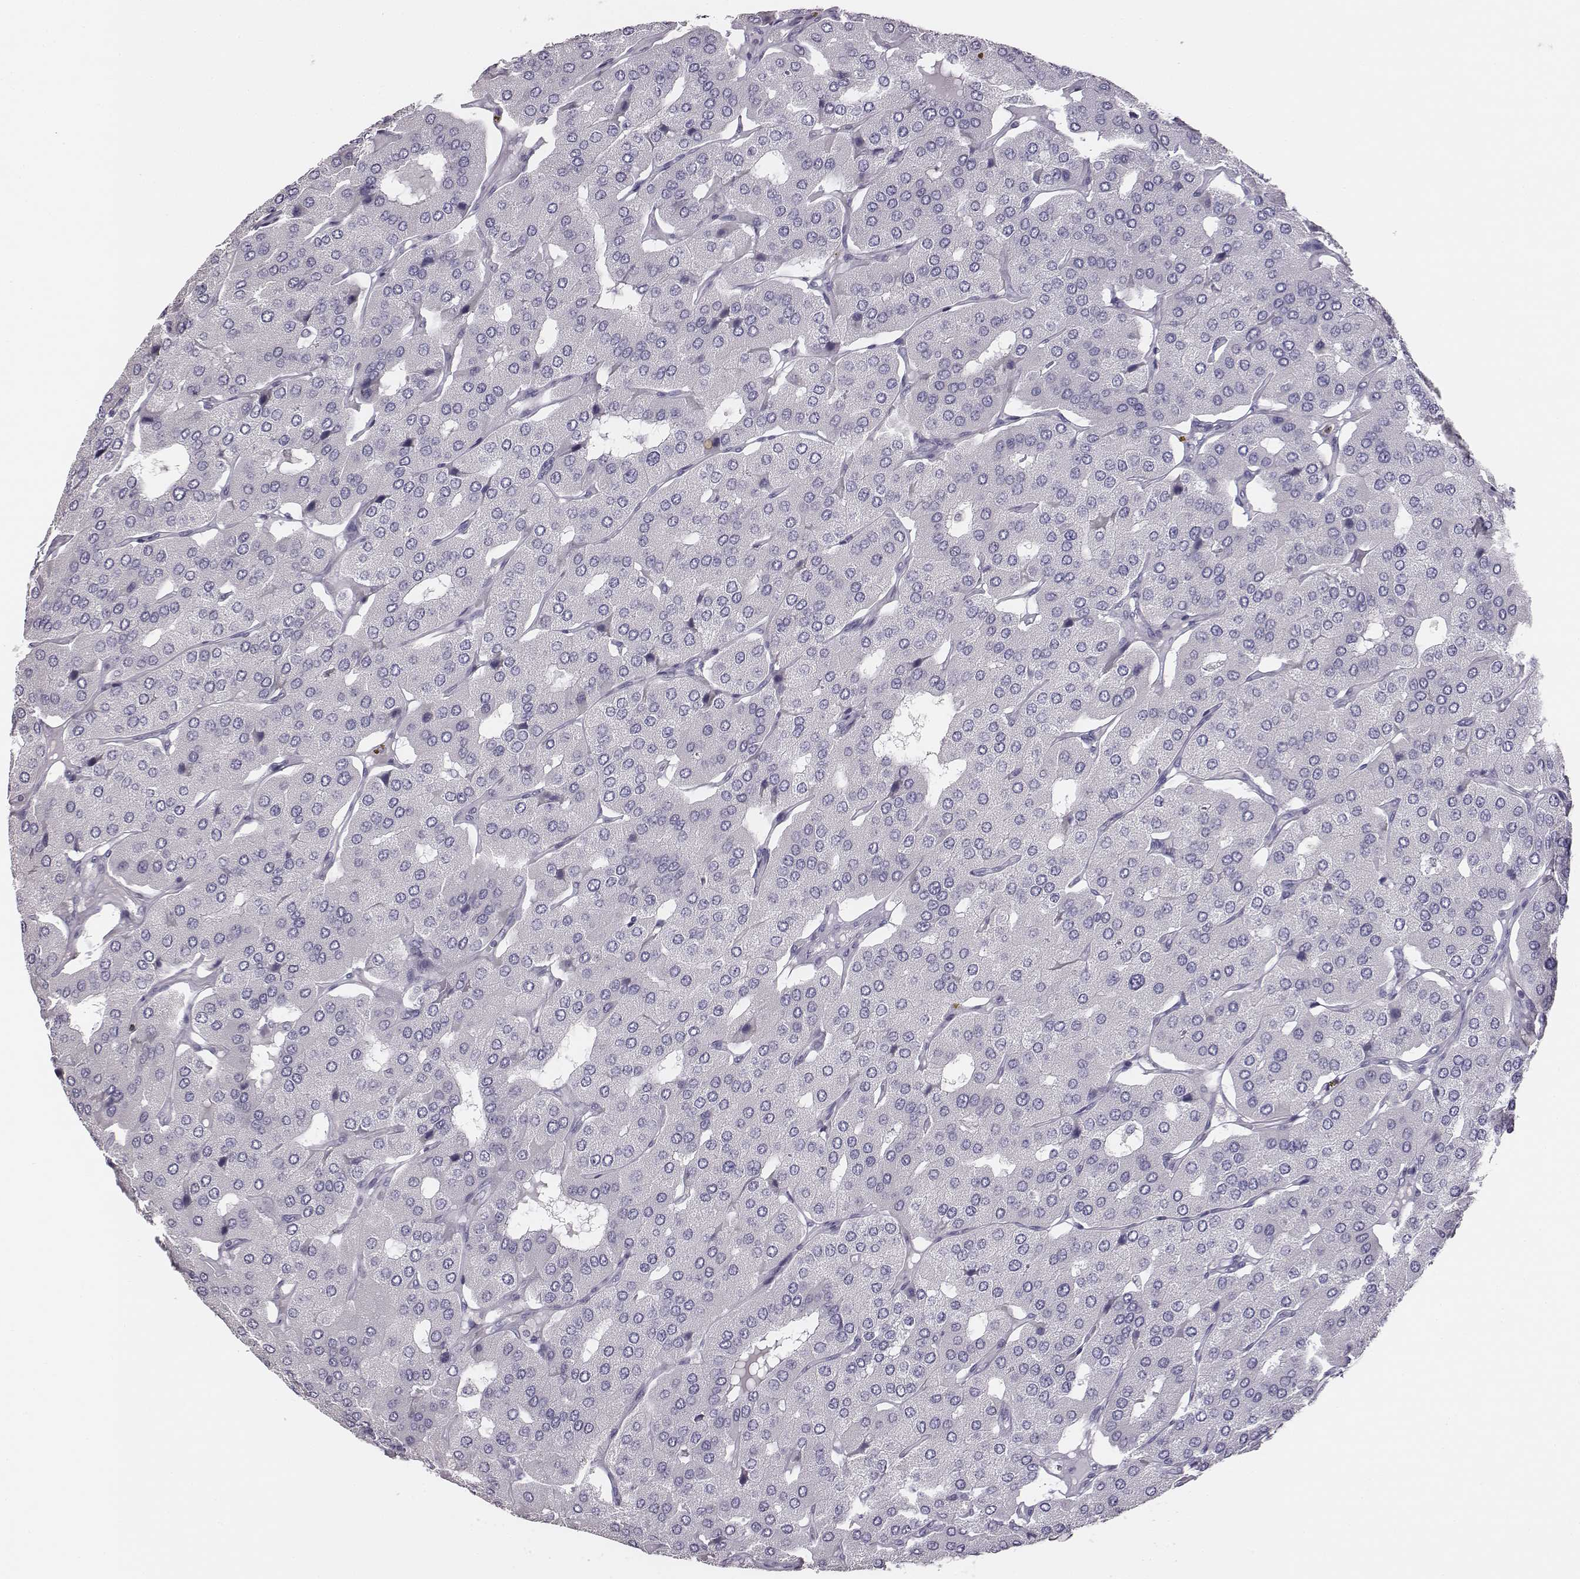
{"staining": {"intensity": "negative", "quantity": "none", "location": "none"}, "tissue": "parathyroid gland", "cell_type": "Glandular cells", "image_type": "normal", "snomed": [{"axis": "morphology", "description": "Normal tissue, NOS"}, {"axis": "morphology", "description": "Adenoma, NOS"}, {"axis": "topography", "description": "Parathyroid gland"}], "caption": "A high-resolution histopathology image shows immunohistochemistry staining of unremarkable parathyroid gland, which reveals no significant staining in glandular cells.", "gene": "ADAM7", "patient": {"sex": "female", "age": 86}}